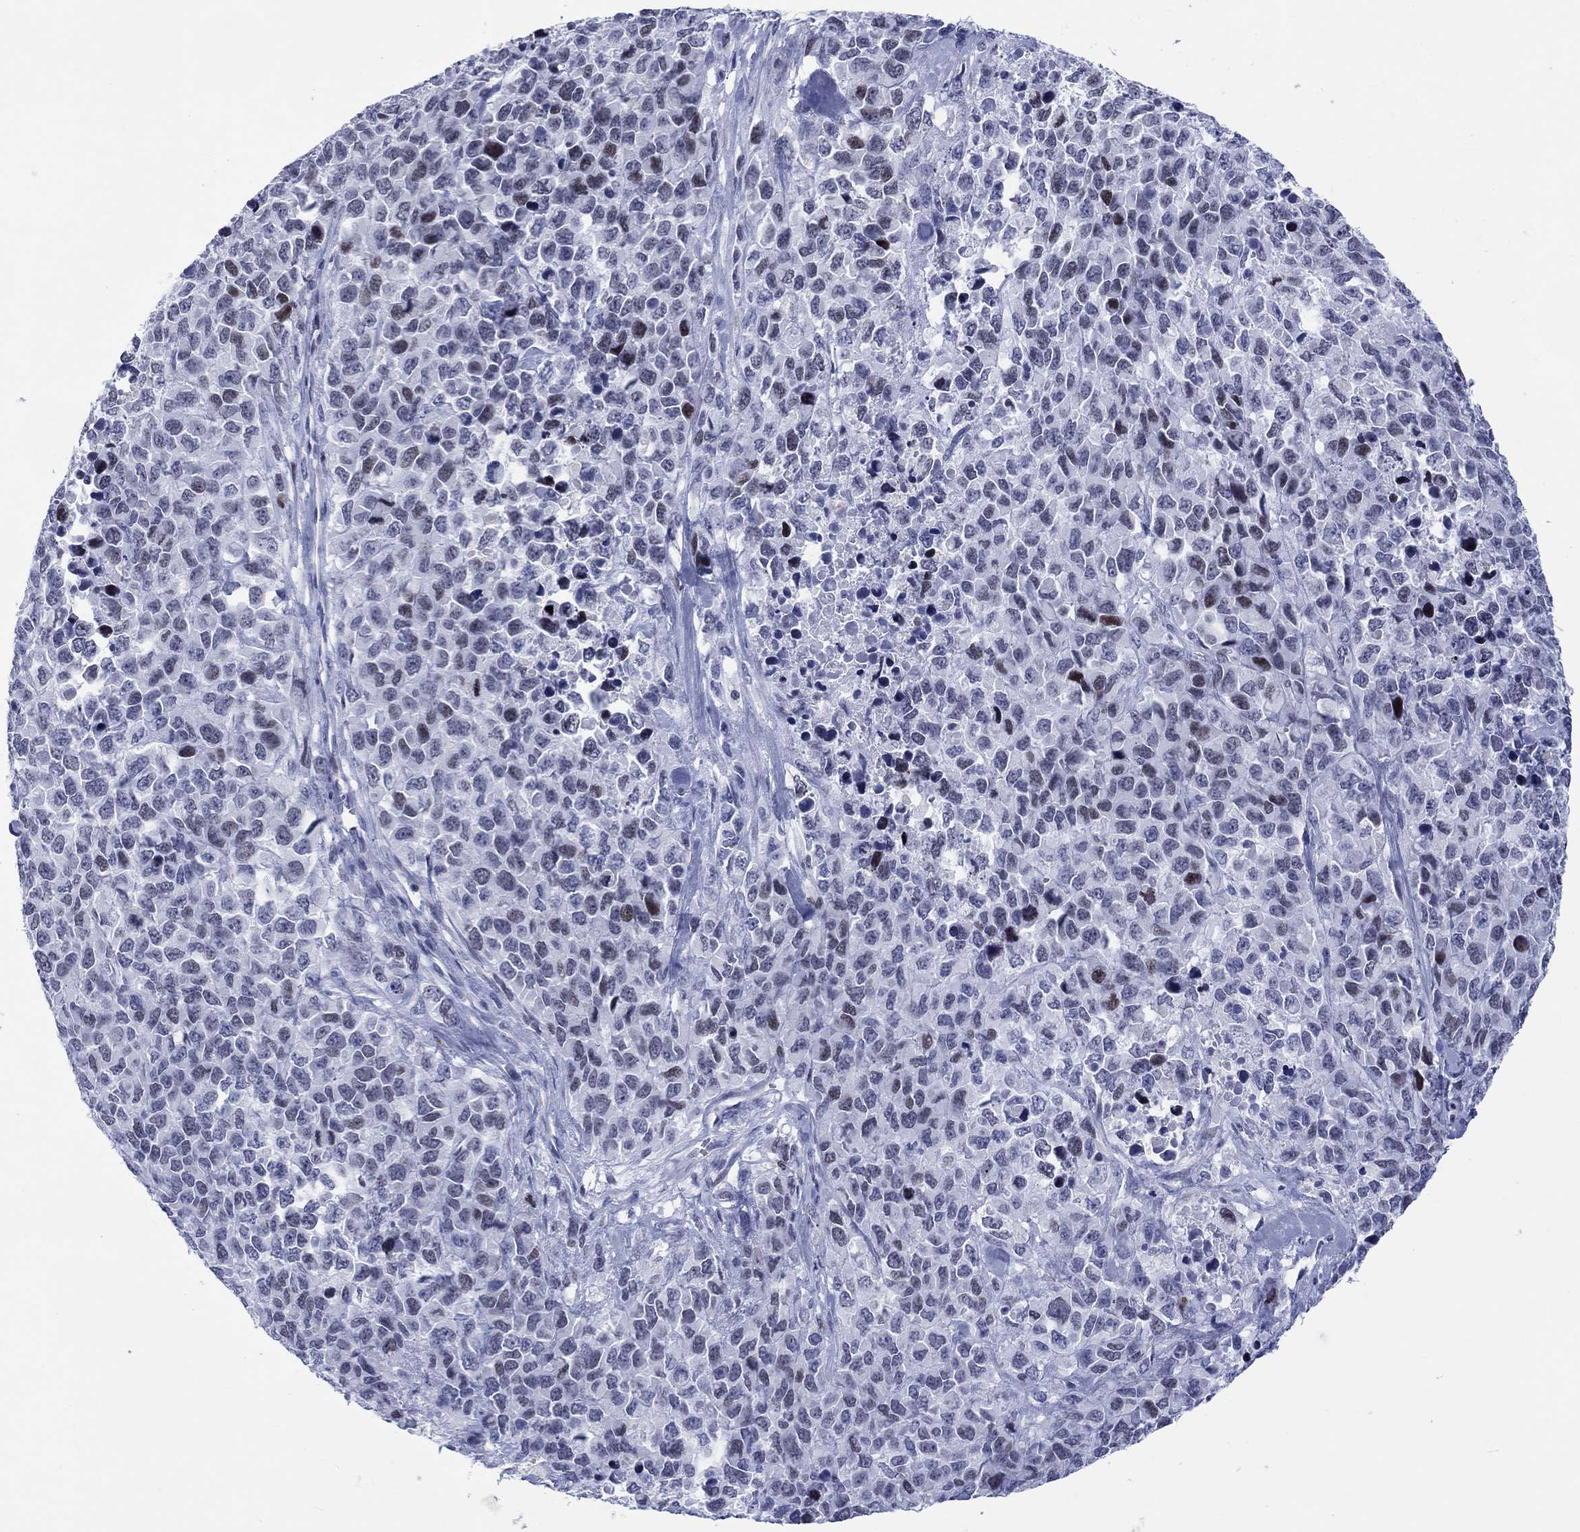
{"staining": {"intensity": "weak", "quantity": "<25%", "location": "nuclear"}, "tissue": "melanoma", "cell_type": "Tumor cells", "image_type": "cancer", "snomed": [{"axis": "morphology", "description": "Malignant melanoma, Metastatic site"}, {"axis": "topography", "description": "Skin"}], "caption": "Image shows no significant protein staining in tumor cells of melanoma.", "gene": "CDCA2", "patient": {"sex": "male", "age": 84}}